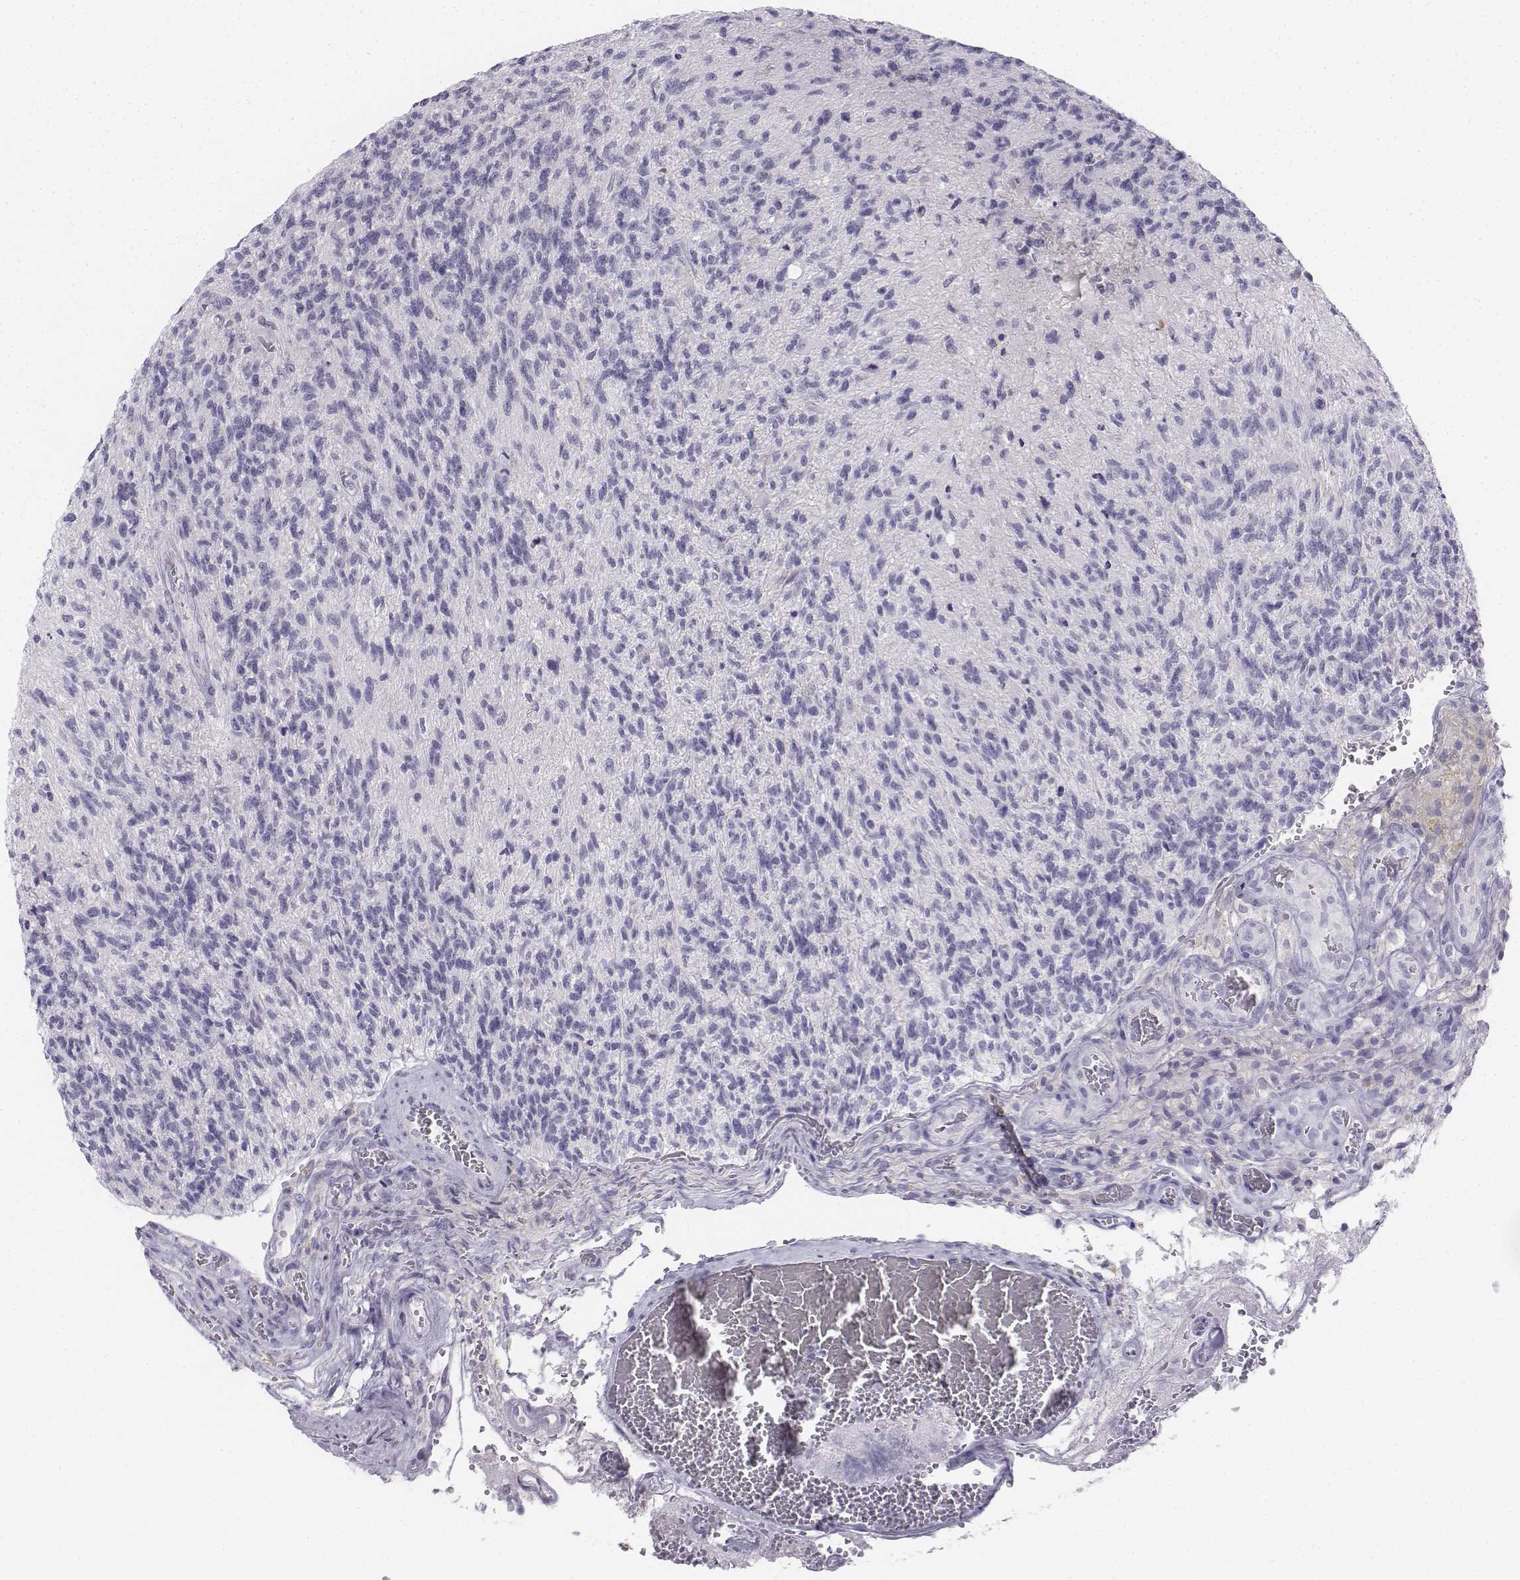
{"staining": {"intensity": "negative", "quantity": "none", "location": "none"}, "tissue": "glioma", "cell_type": "Tumor cells", "image_type": "cancer", "snomed": [{"axis": "morphology", "description": "Glioma, malignant, High grade"}, {"axis": "topography", "description": "Brain"}], "caption": "Micrograph shows no protein staining in tumor cells of glioma tissue.", "gene": "TH", "patient": {"sex": "male", "age": 56}}